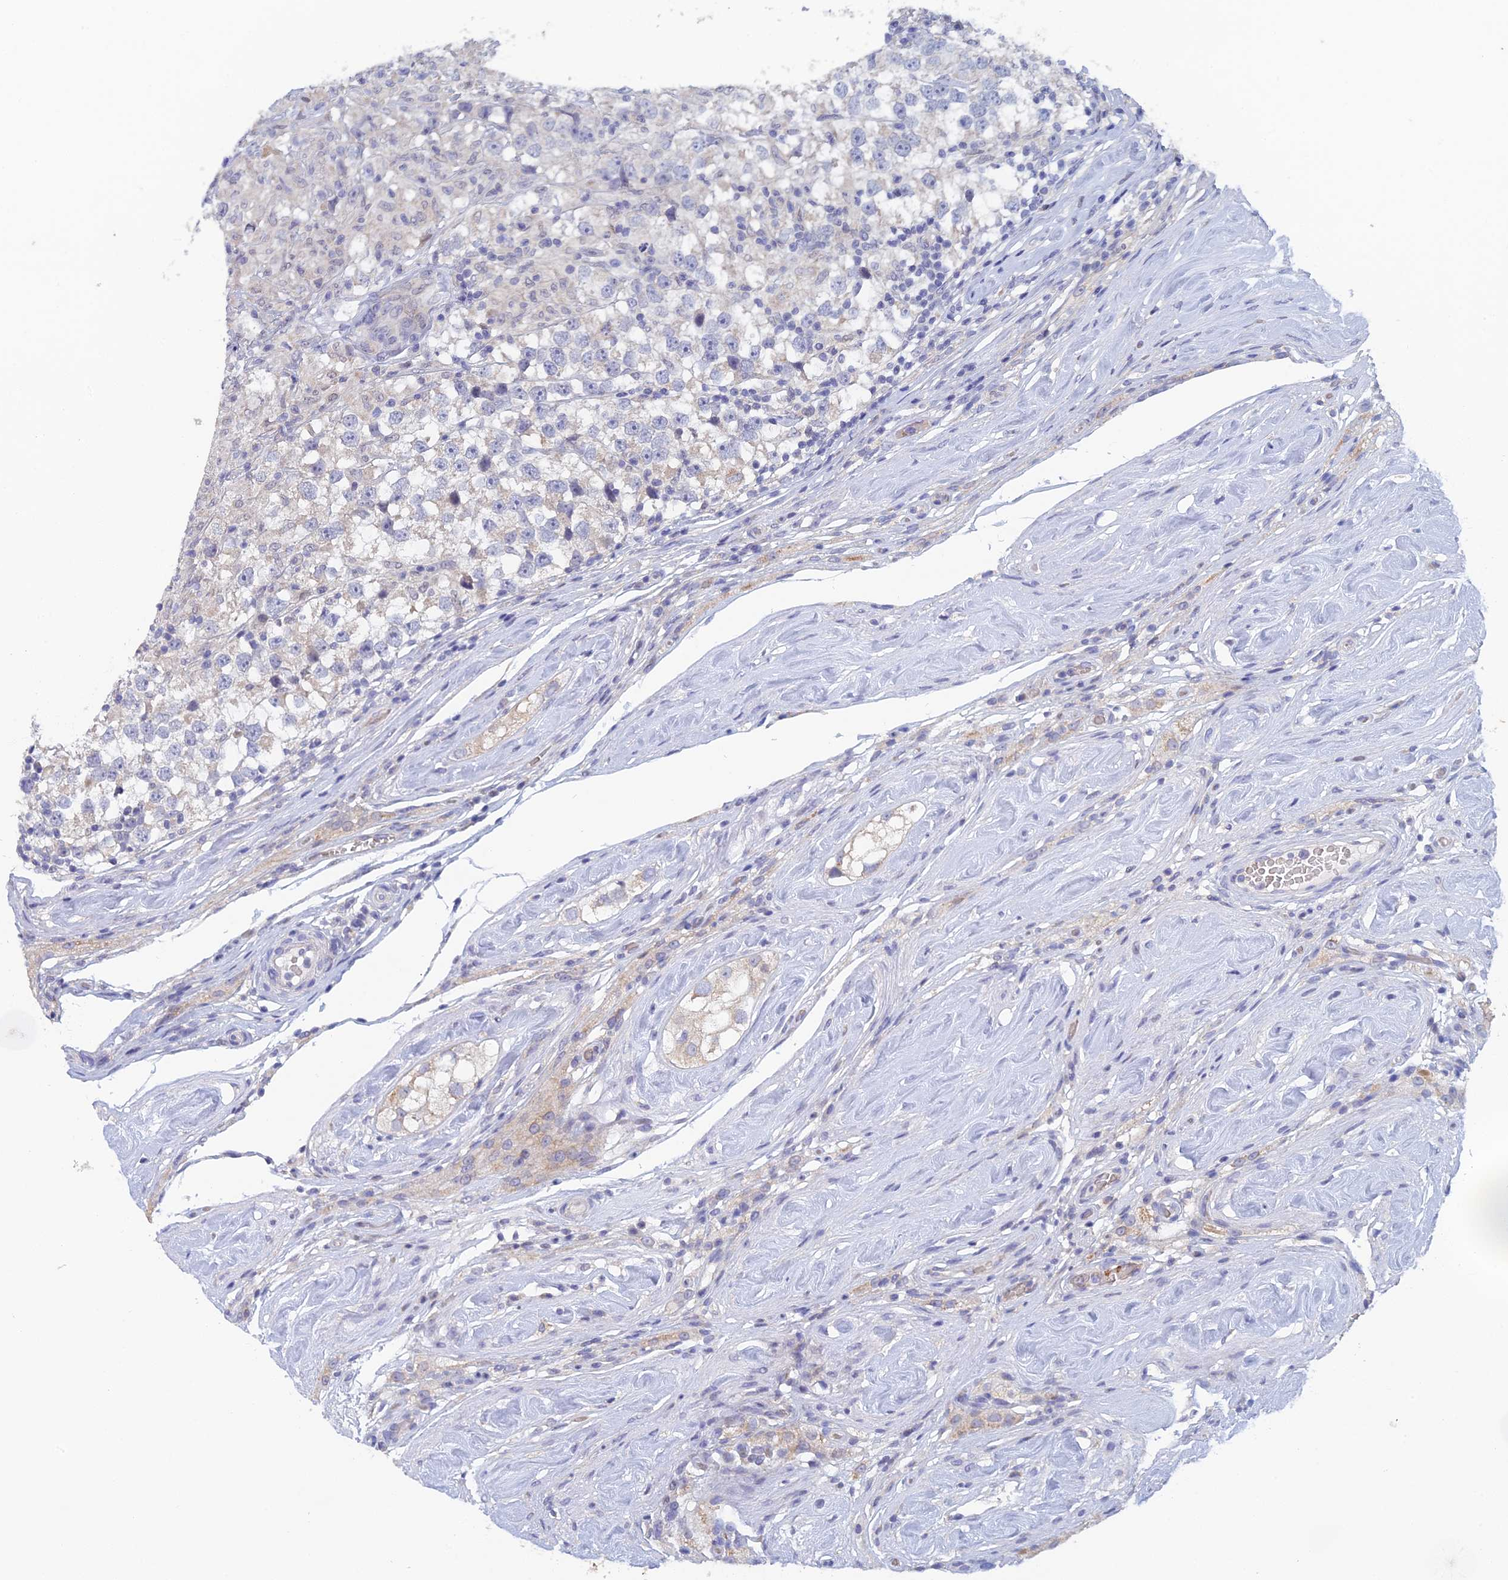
{"staining": {"intensity": "negative", "quantity": "none", "location": "none"}, "tissue": "testis cancer", "cell_type": "Tumor cells", "image_type": "cancer", "snomed": [{"axis": "morphology", "description": "Seminoma, NOS"}, {"axis": "topography", "description": "Testis"}], "caption": "This is an IHC histopathology image of testis seminoma. There is no positivity in tumor cells.", "gene": "GIPC1", "patient": {"sex": "male", "age": 46}}